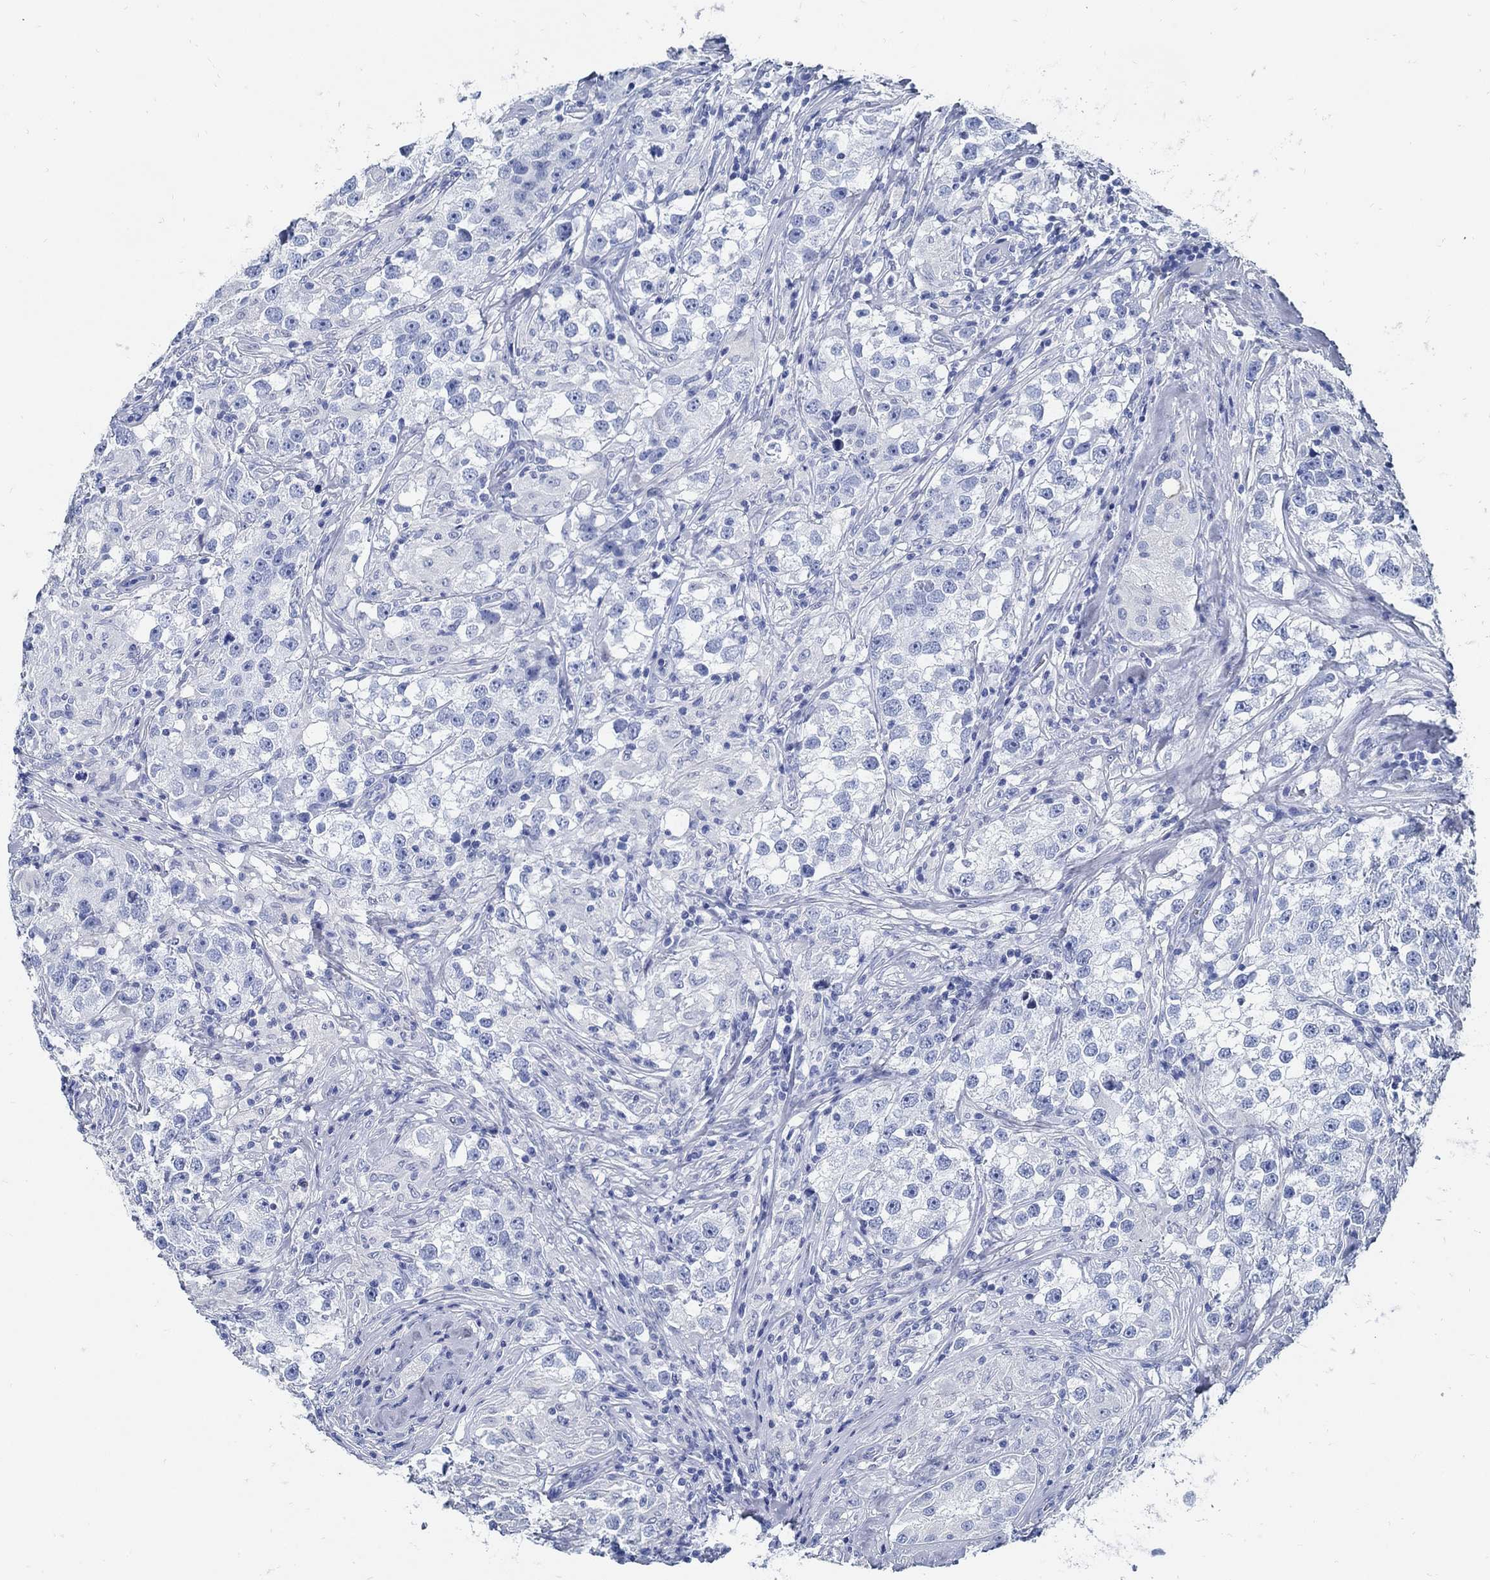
{"staining": {"intensity": "negative", "quantity": "none", "location": "none"}, "tissue": "testis cancer", "cell_type": "Tumor cells", "image_type": "cancer", "snomed": [{"axis": "morphology", "description": "Seminoma, NOS"}, {"axis": "topography", "description": "Testis"}], "caption": "Immunohistochemical staining of human testis cancer shows no significant expression in tumor cells.", "gene": "SLC45A1", "patient": {"sex": "male", "age": 46}}